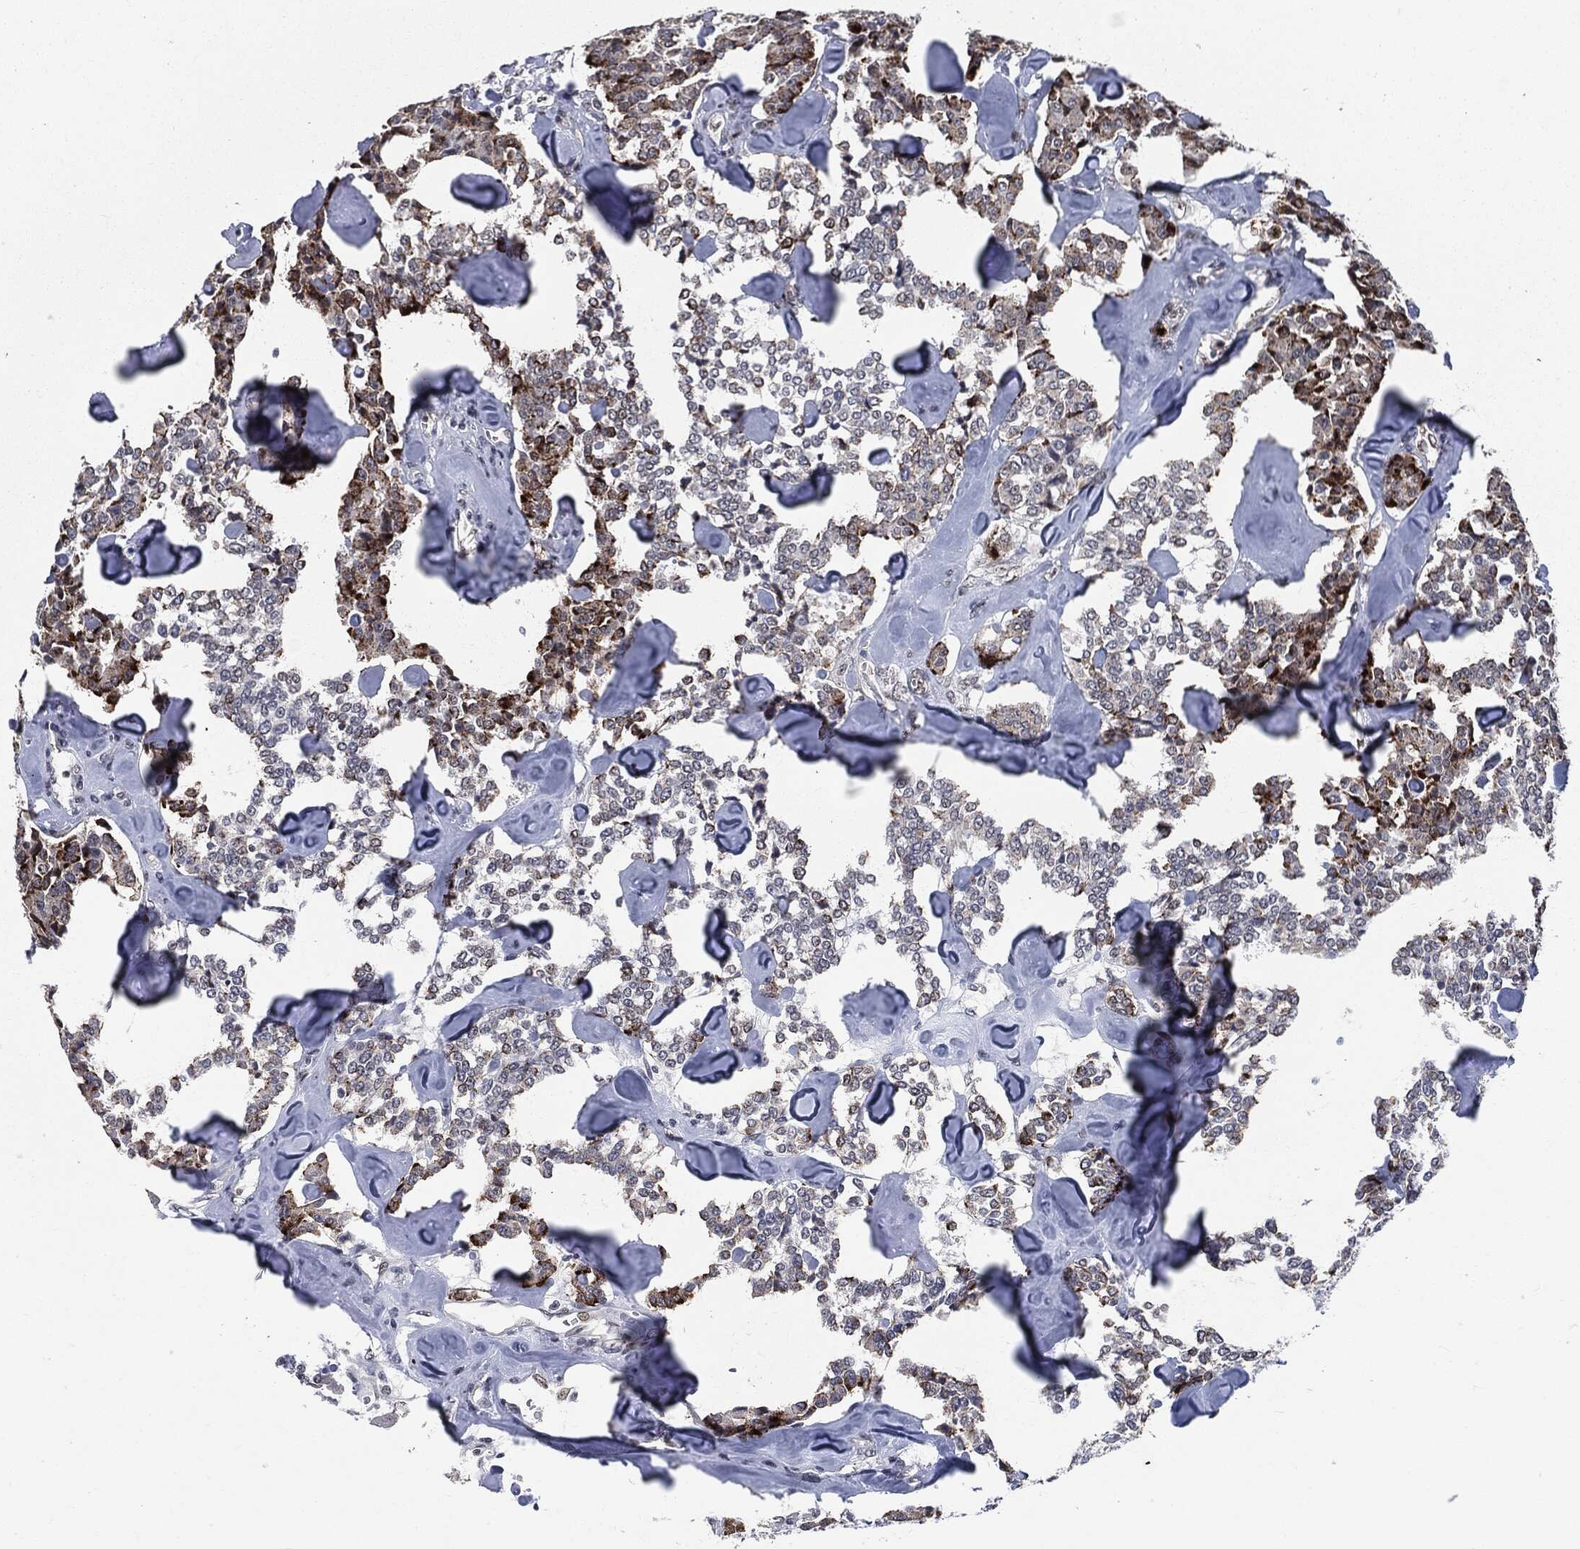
{"staining": {"intensity": "strong", "quantity": "25%-75%", "location": "cytoplasmic/membranous,nuclear"}, "tissue": "carcinoid", "cell_type": "Tumor cells", "image_type": "cancer", "snomed": [{"axis": "morphology", "description": "Carcinoid, malignant, NOS"}, {"axis": "topography", "description": "Pancreas"}], "caption": "High-magnification brightfield microscopy of carcinoid (malignant) stained with DAB (3,3'-diaminobenzidine) (brown) and counterstained with hematoxylin (blue). tumor cells exhibit strong cytoplasmic/membranous and nuclear staining is seen in approximately25%-75% of cells.", "gene": "AKT2", "patient": {"sex": "male", "age": 41}}